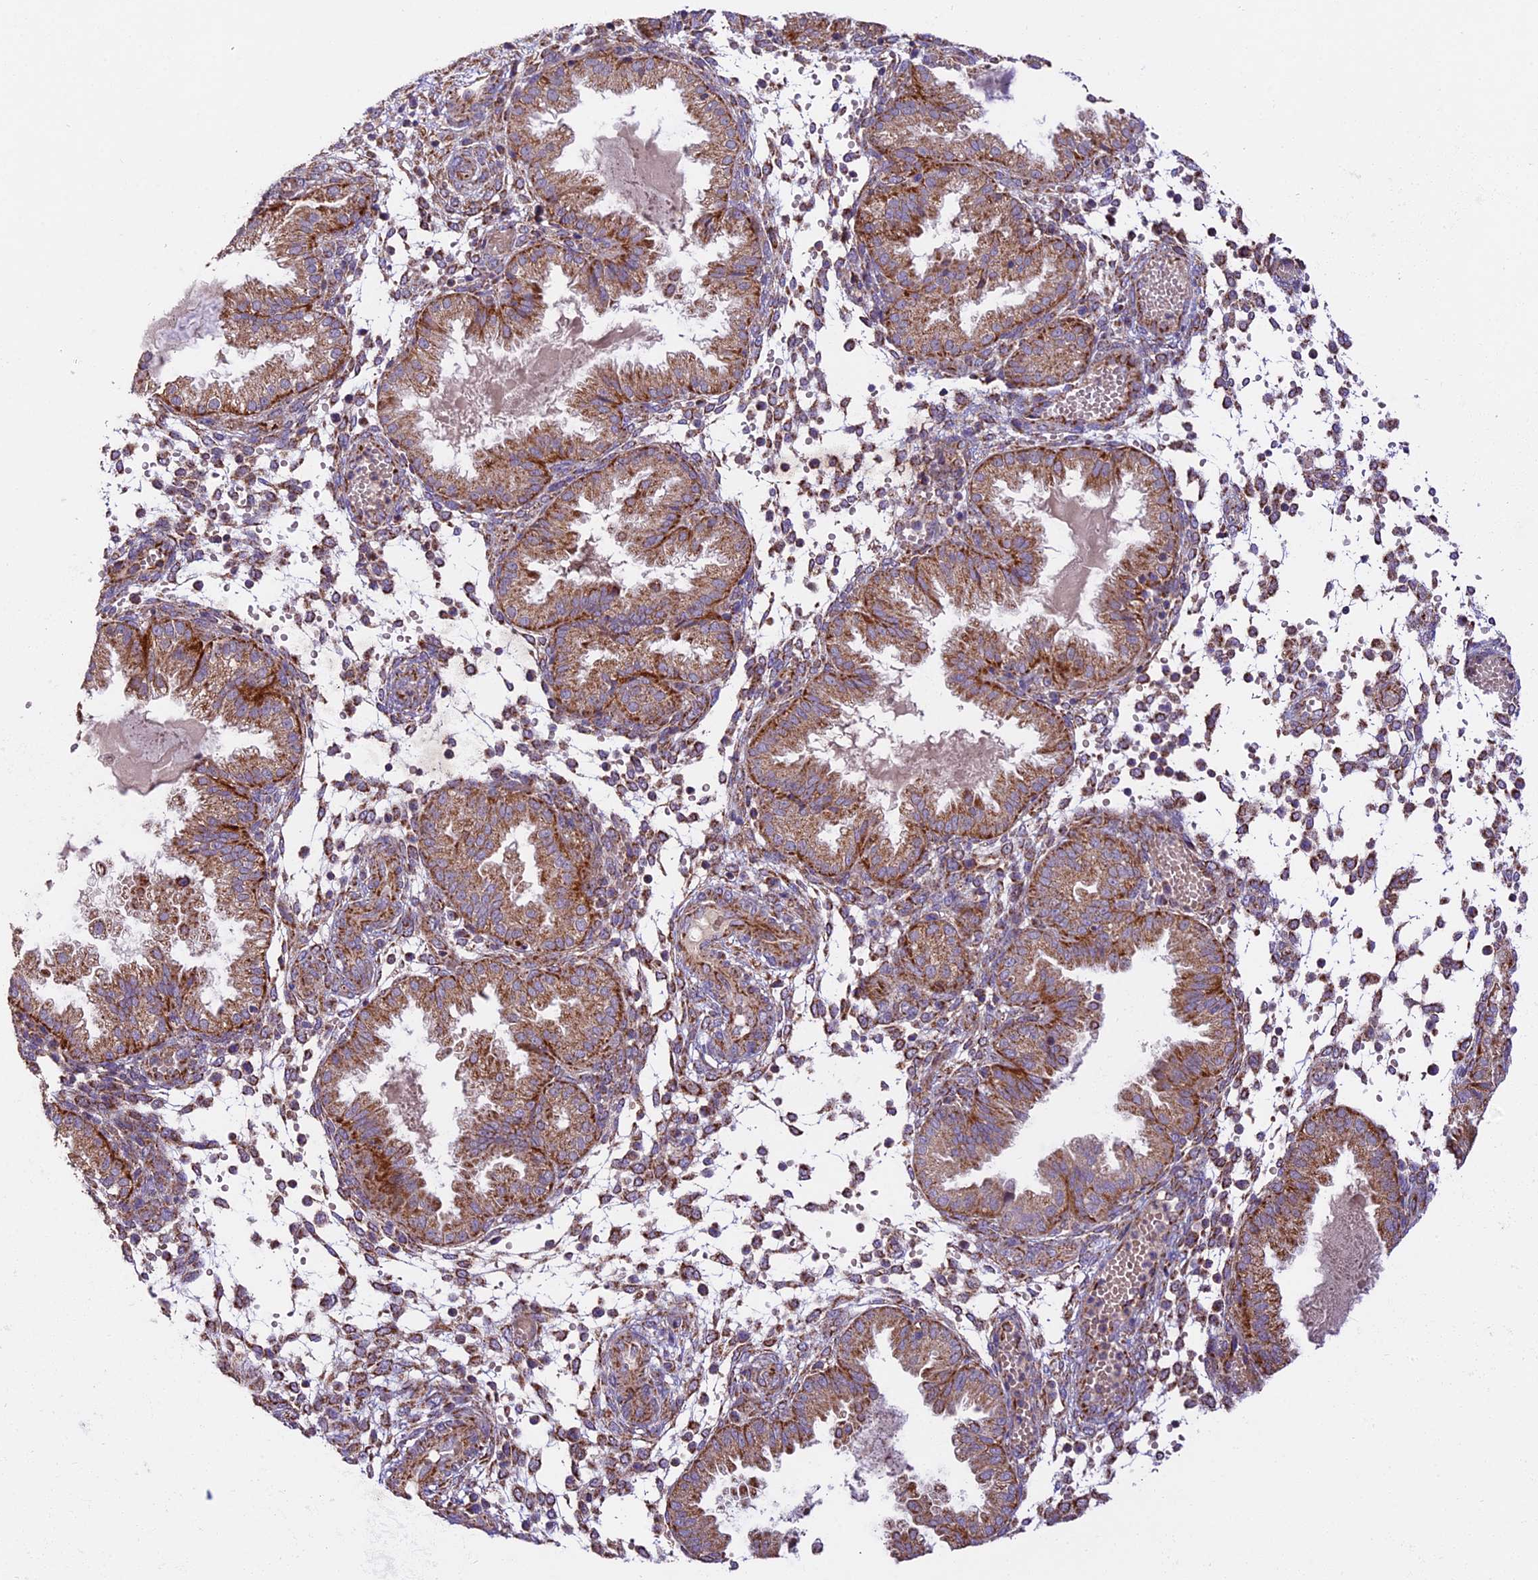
{"staining": {"intensity": "weak", "quantity": "25%-75%", "location": "cytoplasmic/membranous"}, "tissue": "endometrium", "cell_type": "Cells in endometrial stroma", "image_type": "normal", "snomed": [{"axis": "morphology", "description": "Normal tissue, NOS"}, {"axis": "topography", "description": "Endometrium"}], "caption": "A high-resolution histopathology image shows immunohistochemistry (IHC) staining of normal endometrium, which exhibits weak cytoplasmic/membranous expression in about 25%-75% of cells in endometrial stroma.", "gene": "NDUFA8", "patient": {"sex": "female", "age": 33}}